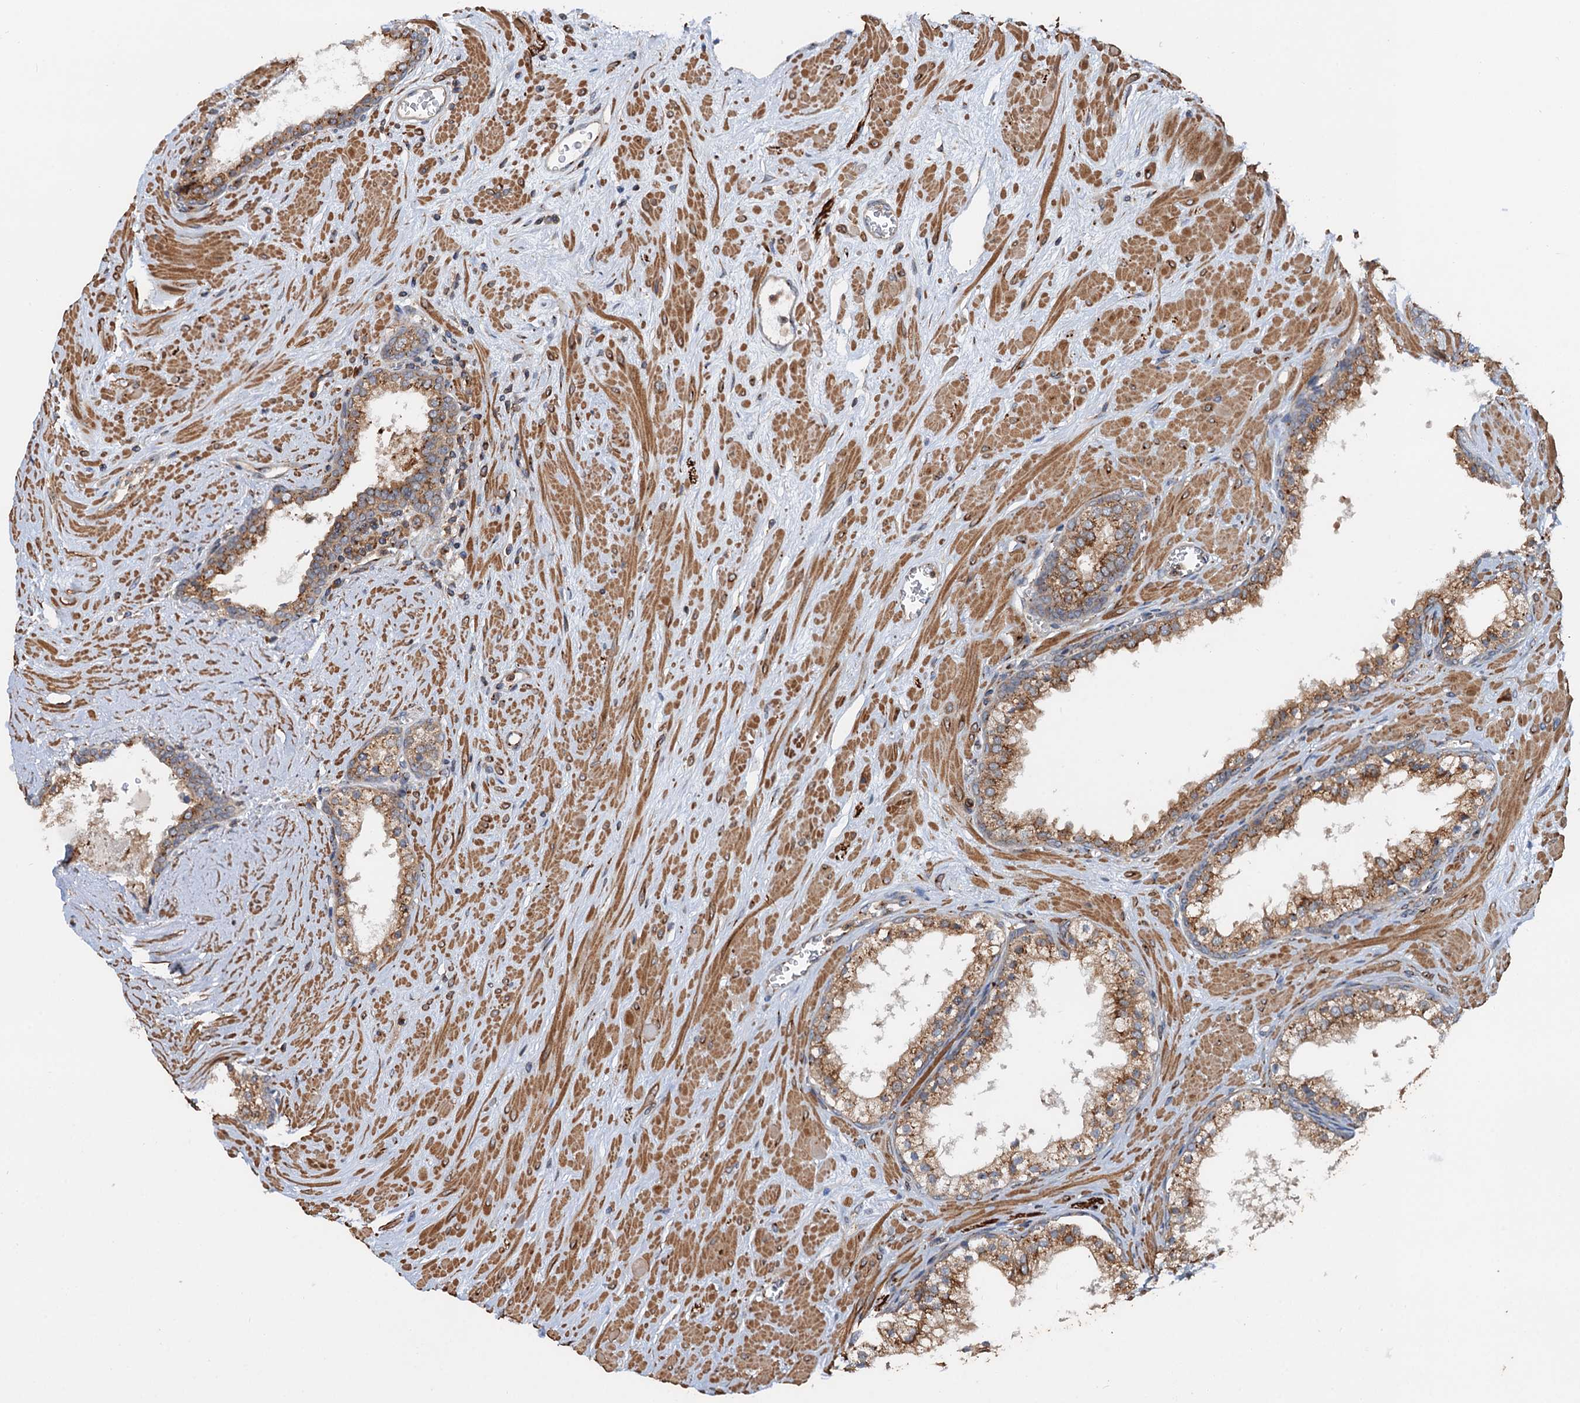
{"staining": {"intensity": "moderate", "quantity": ">75%", "location": "cytoplasmic/membranous"}, "tissue": "prostate cancer", "cell_type": "Tumor cells", "image_type": "cancer", "snomed": [{"axis": "morphology", "description": "Adenocarcinoma, High grade"}, {"axis": "topography", "description": "Prostate"}], "caption": "Moderate cytoplasmic/membranous protein positivity is identified in about >75% of tumor cells in adenocarcinoma (high-grade) (prostate).", "gene": "ANKRD26", "patient": {"sex": "male", "age": 64}}